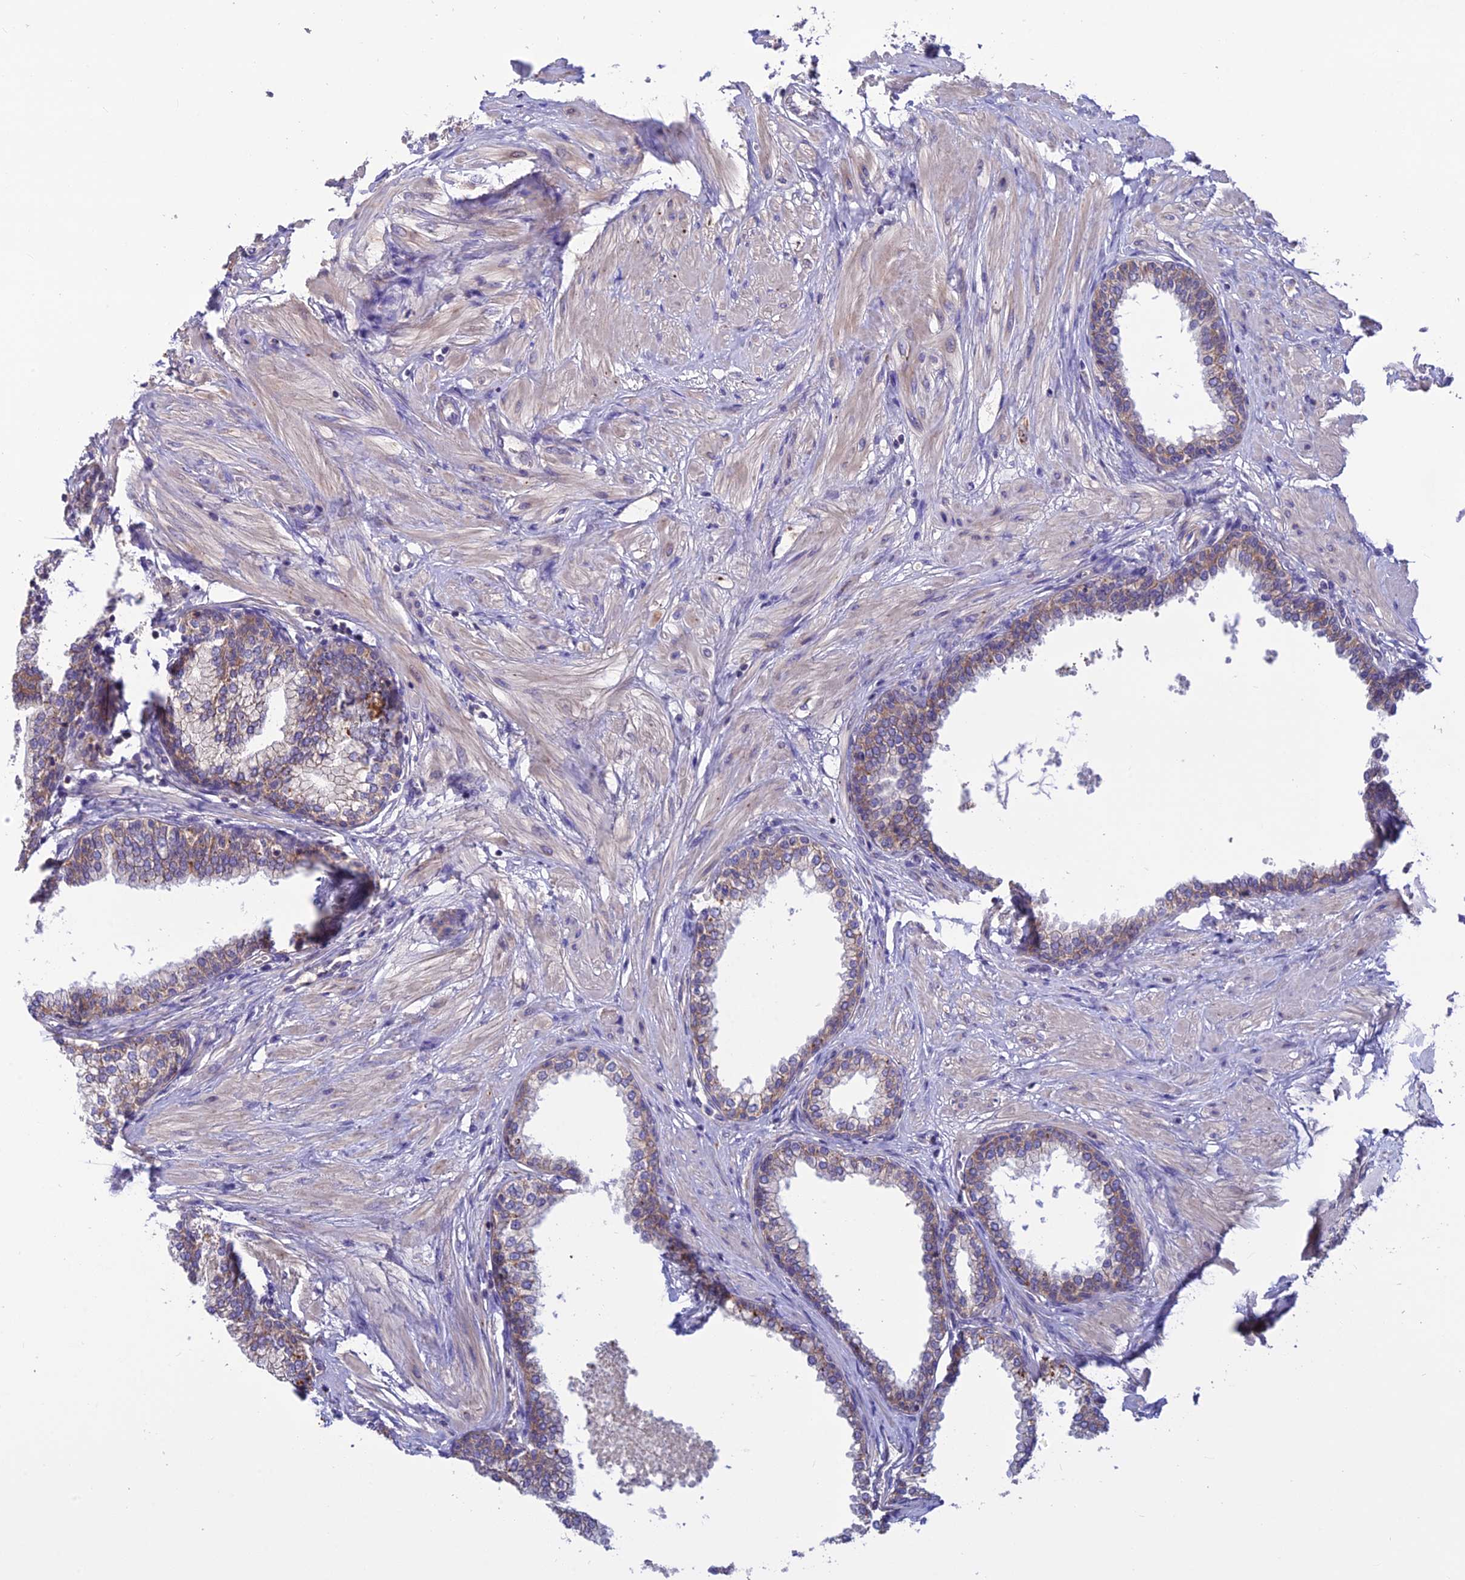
{"staining": {"intensity": "moderate", "quantity": "25%-75%", "location": "cytoplasmic/membranous"}, "tissue": "prostate", "cell_type": "Glandular cells", "image_type": "normal", "snomed": [{"axis": "morphology", "description": "Normal tissue, NOS"}, {"axis": "morphology", "description": "Urothelial carcinoma, Low grade"}, {"axis": "topography", "description": "Urinary bladder"}, {"axis": "topography", "description": "Prostate"}], "caption": "Immunohistochemical staining of benign human prostate demonstrates moderate cytoplasmic/membranous protein positivity in about 25%-75% of glandular cells.", "gene": "PZP", "patient": {"sex": "male", "age": 60}}